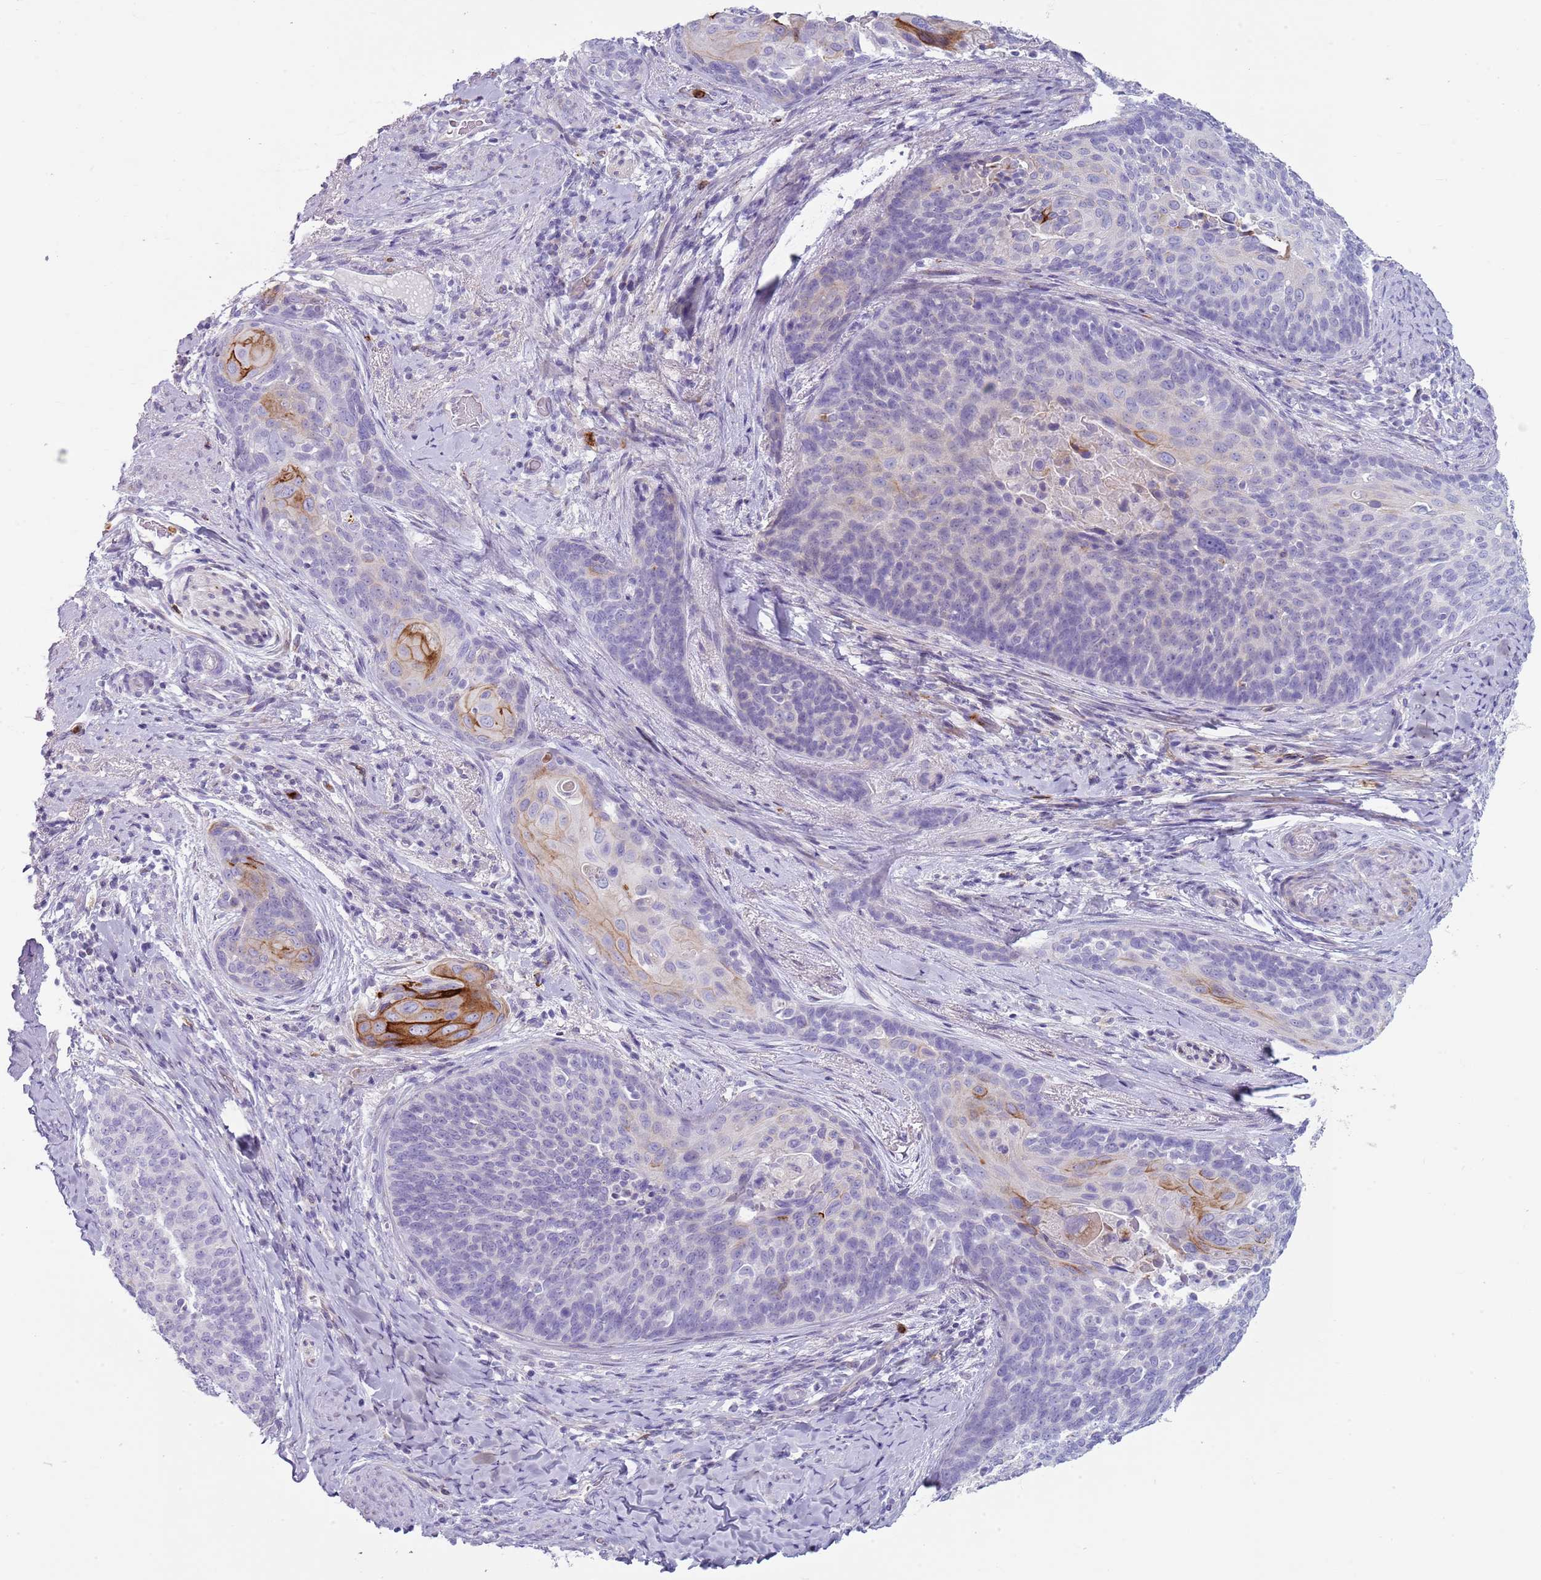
{"staining": {"intensity": "moderate", "quantity": "<25%", "location": "cytoplasmic/membranous"}, "tissue": "cervical cancer", "cell_type": "Tumor cells", "image_type": "cancer", "snomed": [{"axis": "morphology", "description": "Squamous cell carcinoma, NOS"}, {"axis": "topography", "description": "Cervix"}], "caption": "About <25% of tumor cells in human cervical cancer exhibit moderate cytoplasmic/membranous protein expression as visualized by brown immunohistochemical staining.", "gene": "CD177", "patient": {"sex": "female", "age": 50}}